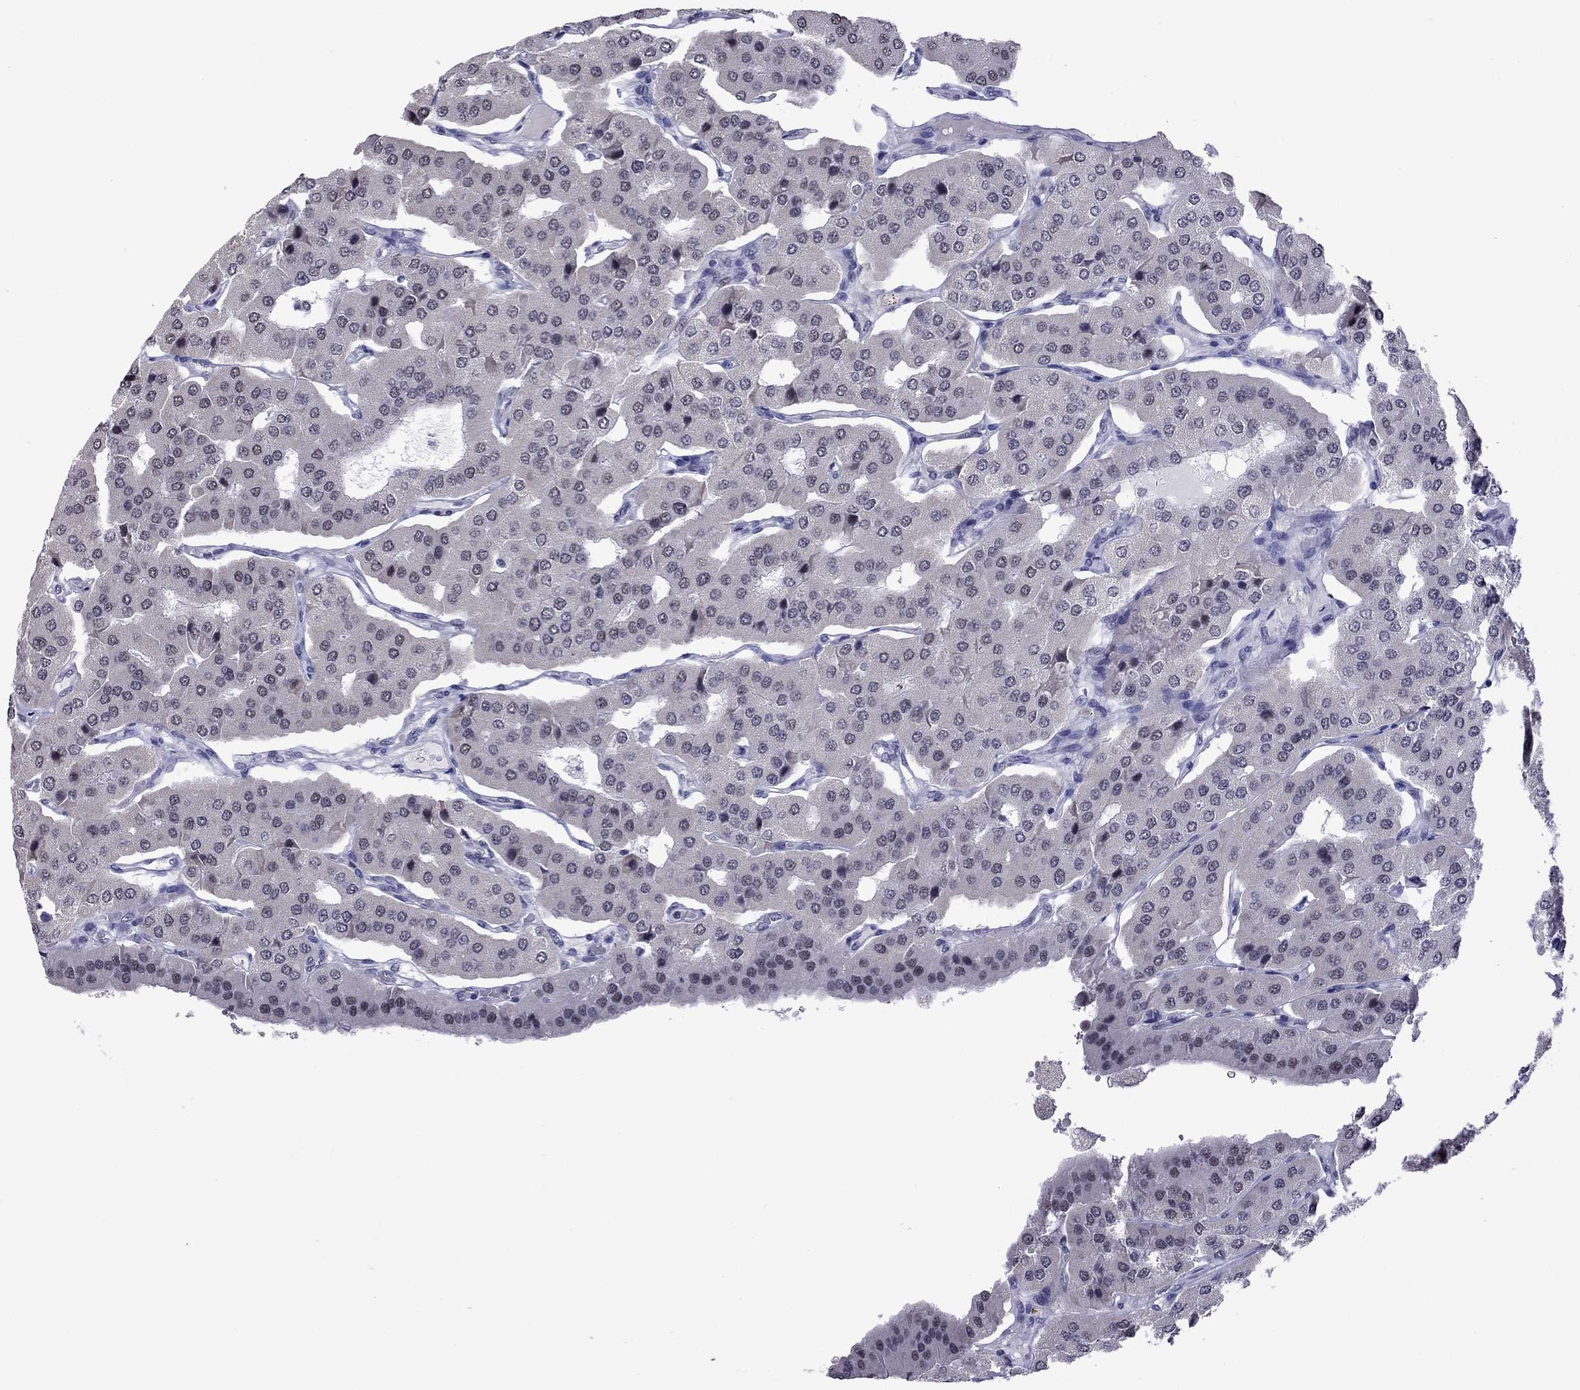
{"staining": {"intensity": "negative", "quantity": "none", "location": "none"}, "tissue": "parathyroid gland", "cell_type": "Glandular cells", "image_type": "normal", "snomed": [{"axis": "morphology", "description": "Normal tissue, NOS"}, {"axis": "morphology", "description": "Adenoma, NOS"}, {"axis": "topography", "description": "Parathyroid gland"}], "caption": "An IHC image of benign parathyroid gland is shown. There is no staining in glandular cells of parathyroid gland.", "gene": "PPP1R3A", "patient": {"sex": "female", "age": 86}}